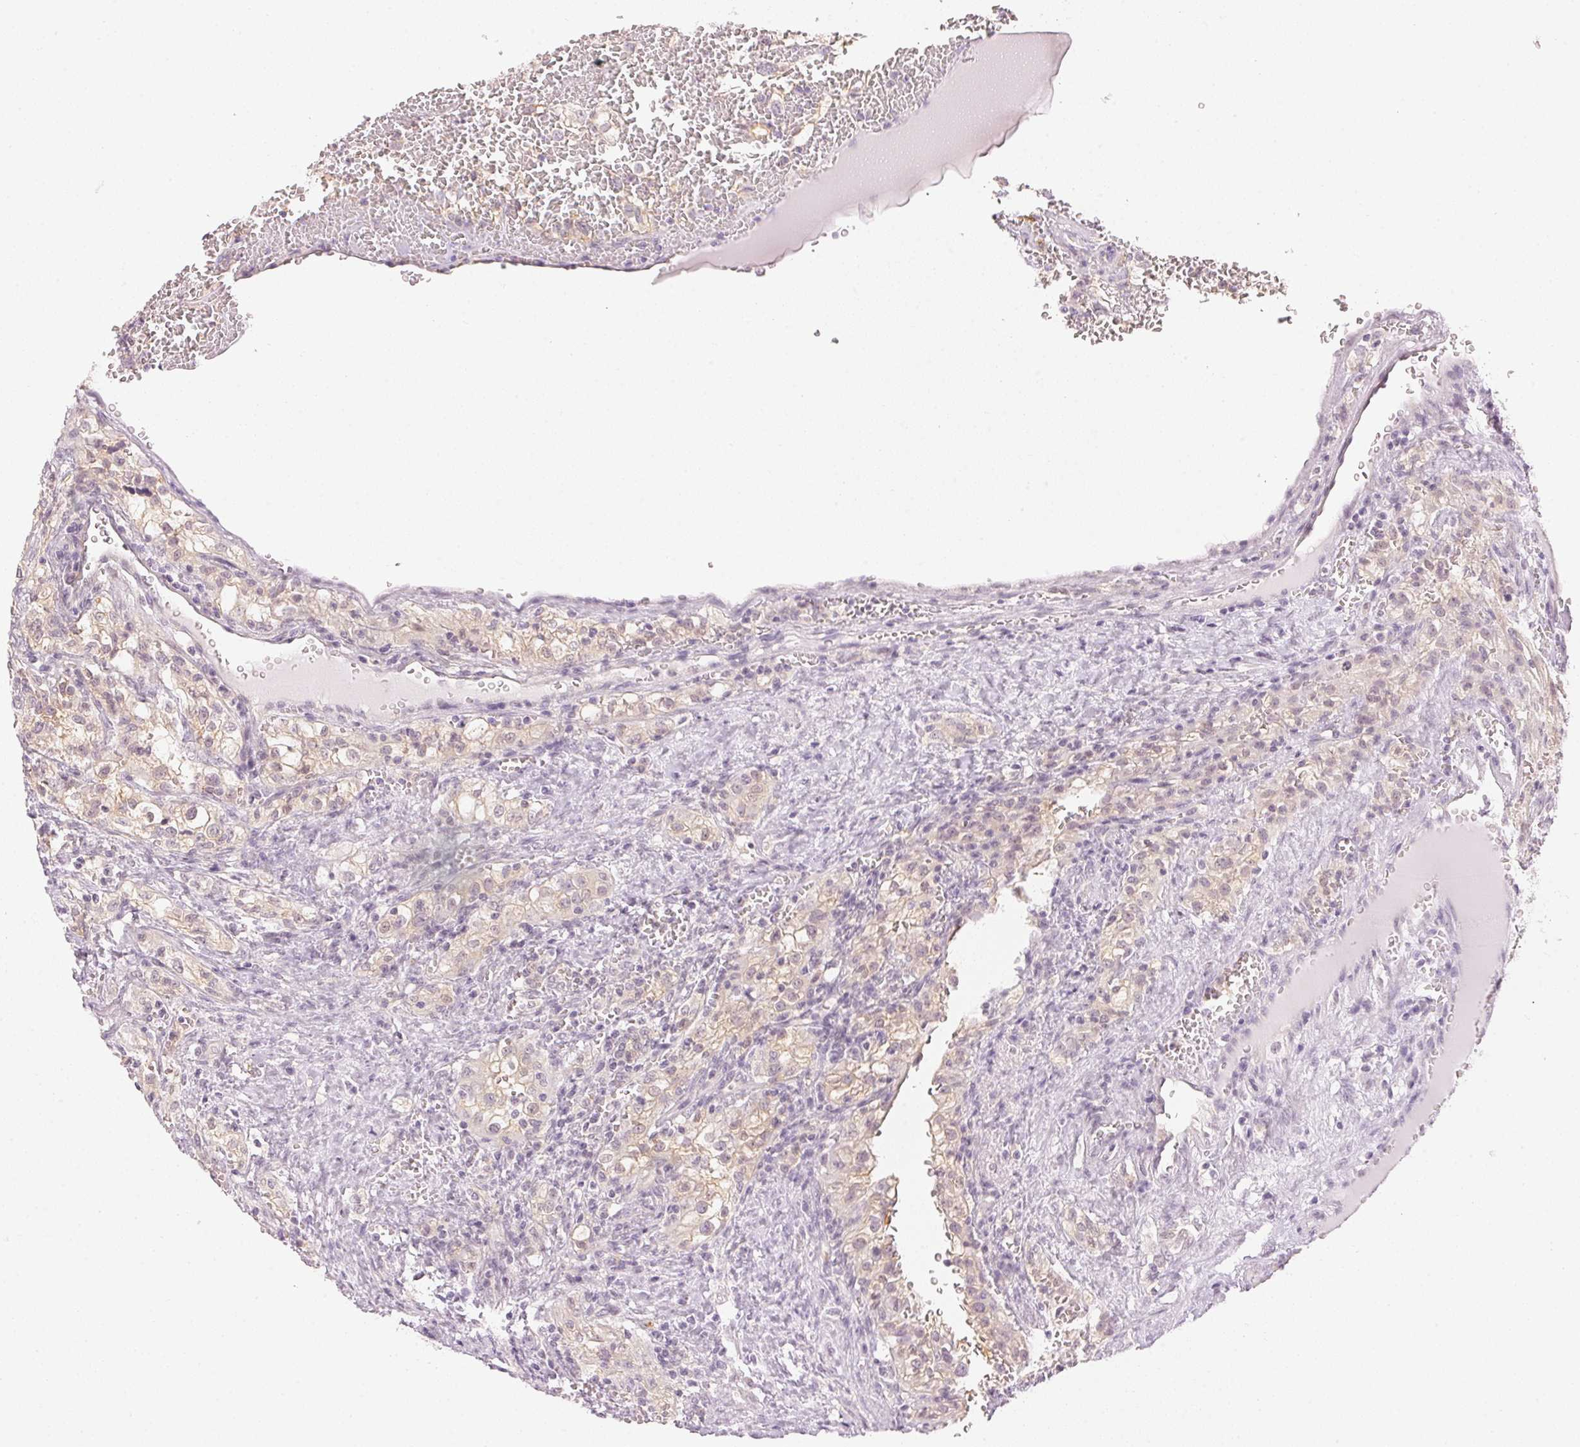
{"staining": {"intensity": "negative", "quantity": "none", "location": "none"}, "tissue": "renal cancer", "cell_type": "Tumor cells", "image_type": "cancer", "snomed": [{"axis": "morphology", "description": "Adenocarcinoma, NOS"}, {"axis": "topography", "description": "Kidney"}], "caption": "The histopathology image exhibits no staining of tumor cells in renal cancer.", "gene": "KPRP", "patient": {"sex": "female", "age": 74}}